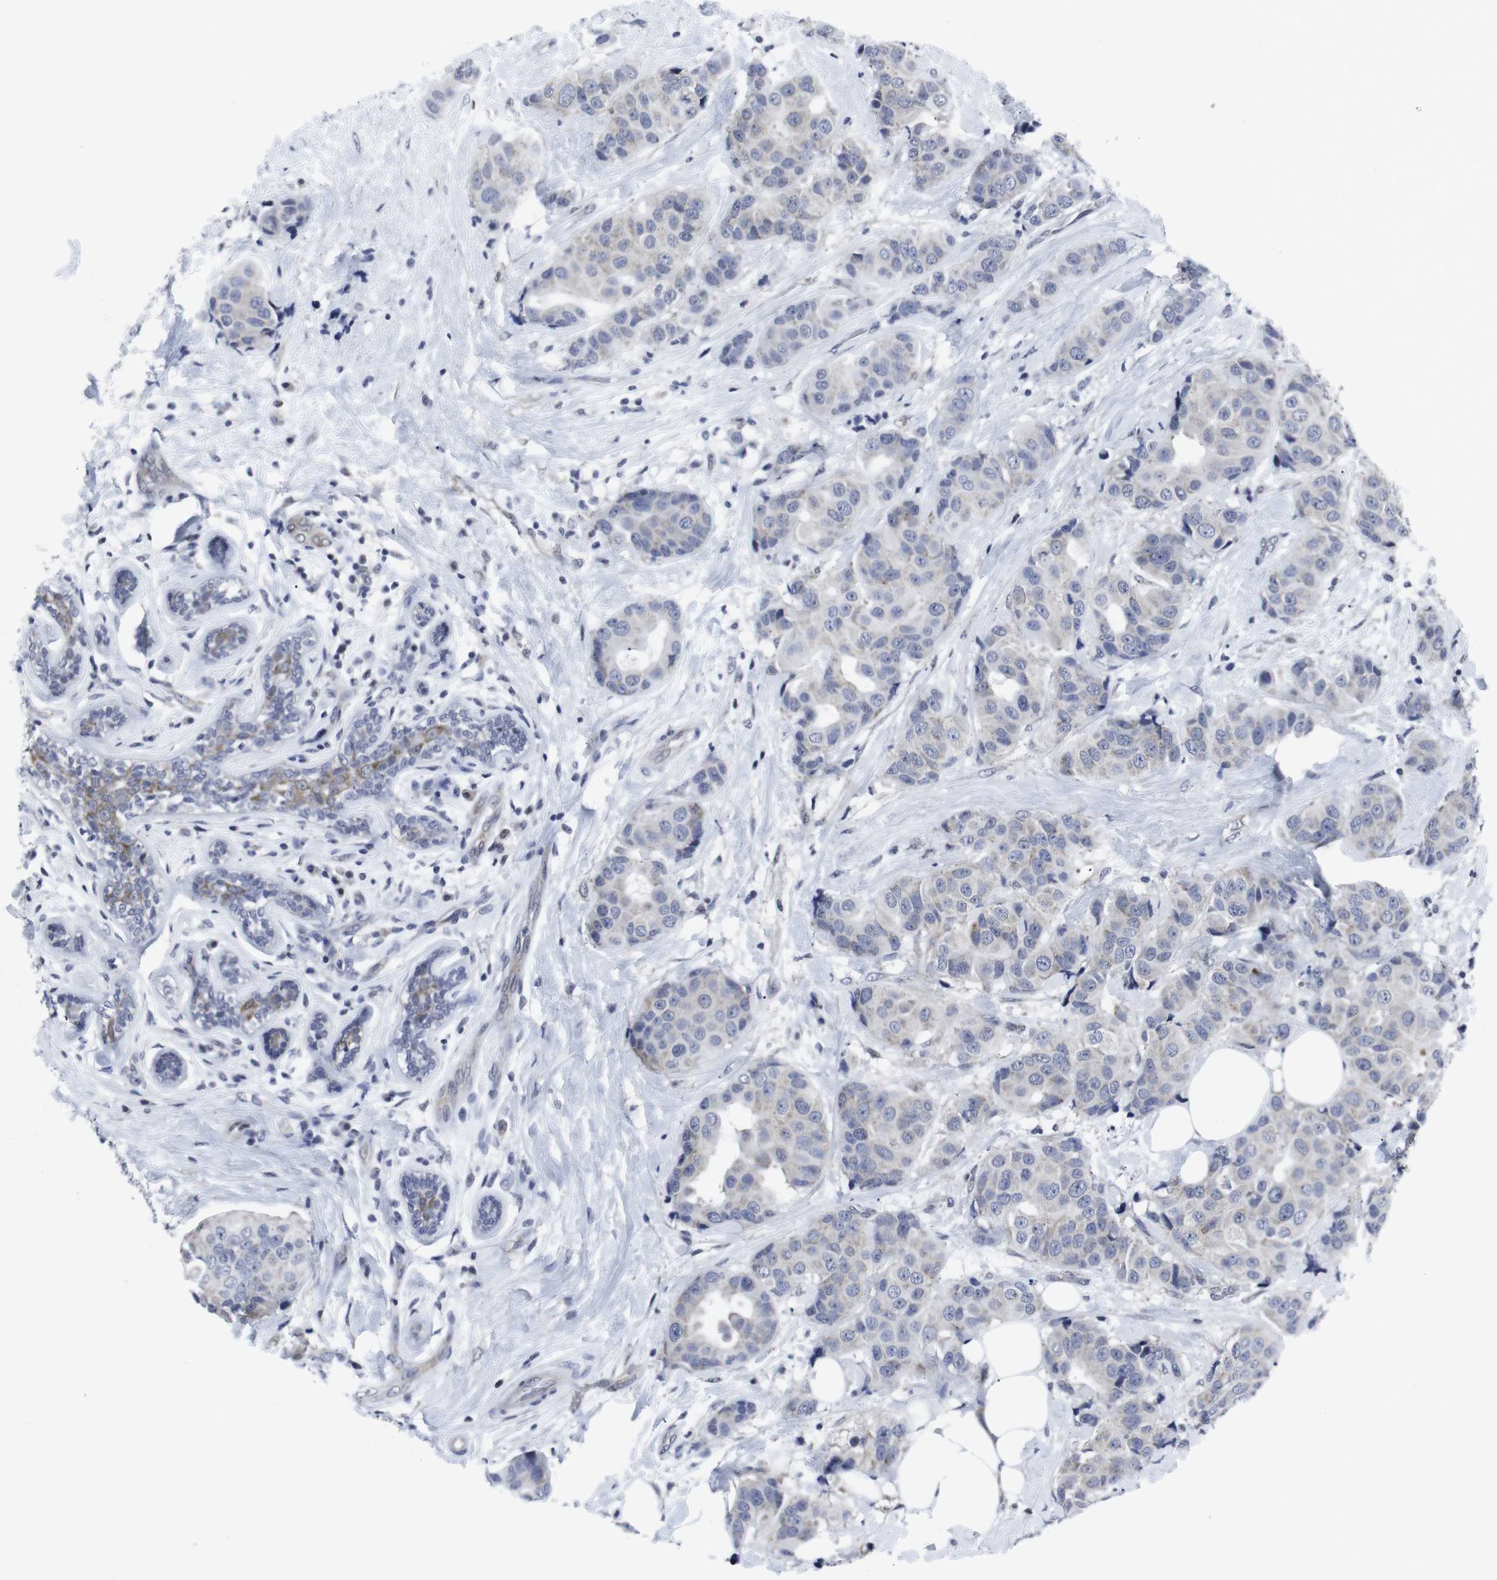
{"staining": {"intensity": "negative", "quantity": "none", "location": "none"}, "tissue": "breast cancer", "cell_type": "Tumor cells", "image_type": "cancer", "snomed": [{"axis": "morphology", "description": "Normal tissue, NOS"}, {"axis": "morphology", "description": "Duct carcinoma"}, {"axis": "topography", "description": "Breast"}], "caption": "Breast cancer was stained to show a protein in brown. There is no significant positivity in tumor cells.", "gene": "GEMIN2", "patient": {"sex": "female", "age": 39}}